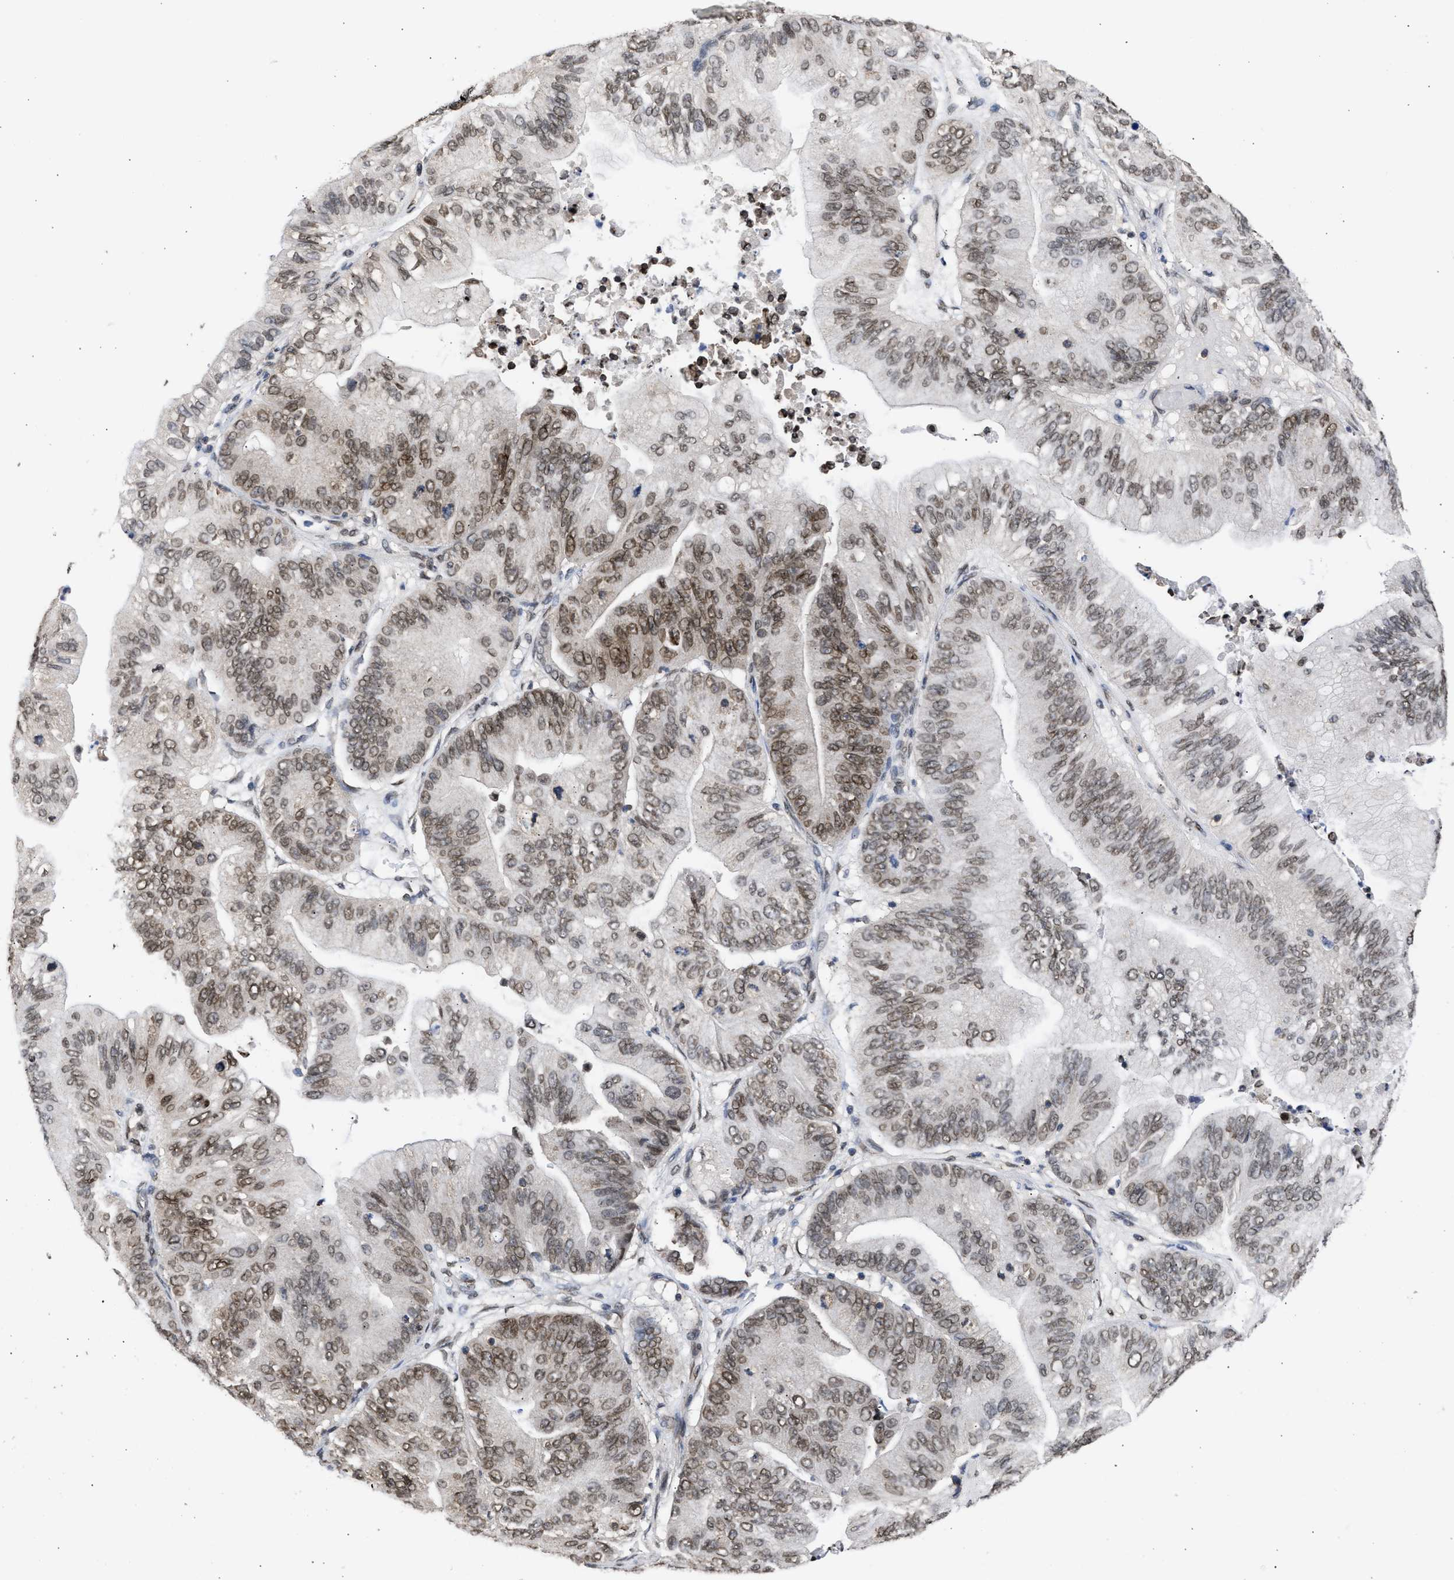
{"staining": {"intensity": "weak", "quantity": "25%-75%", "location": "cytoplasmic/membranous,nuclear"}, "tissue": "ovarian cancer", "cell_type": "Tumor cells", "image_type": "cancer", "snomed": [{"axis": "morphology", "description": "Cystadenocarcinoma, mucinous, NOS"}, {"axis": "topography", "description": "Ovary"}], "caption": "Protein expression analysis of ovarian cancer (mucinous cystadenocarcinoma) demonstrates weak cytoplasmic/membranous and nuclear staining in approximately 25%-75% of tumor cells.", "gene": "NUP35", "patient": {"sex": "female", "age": 61}}